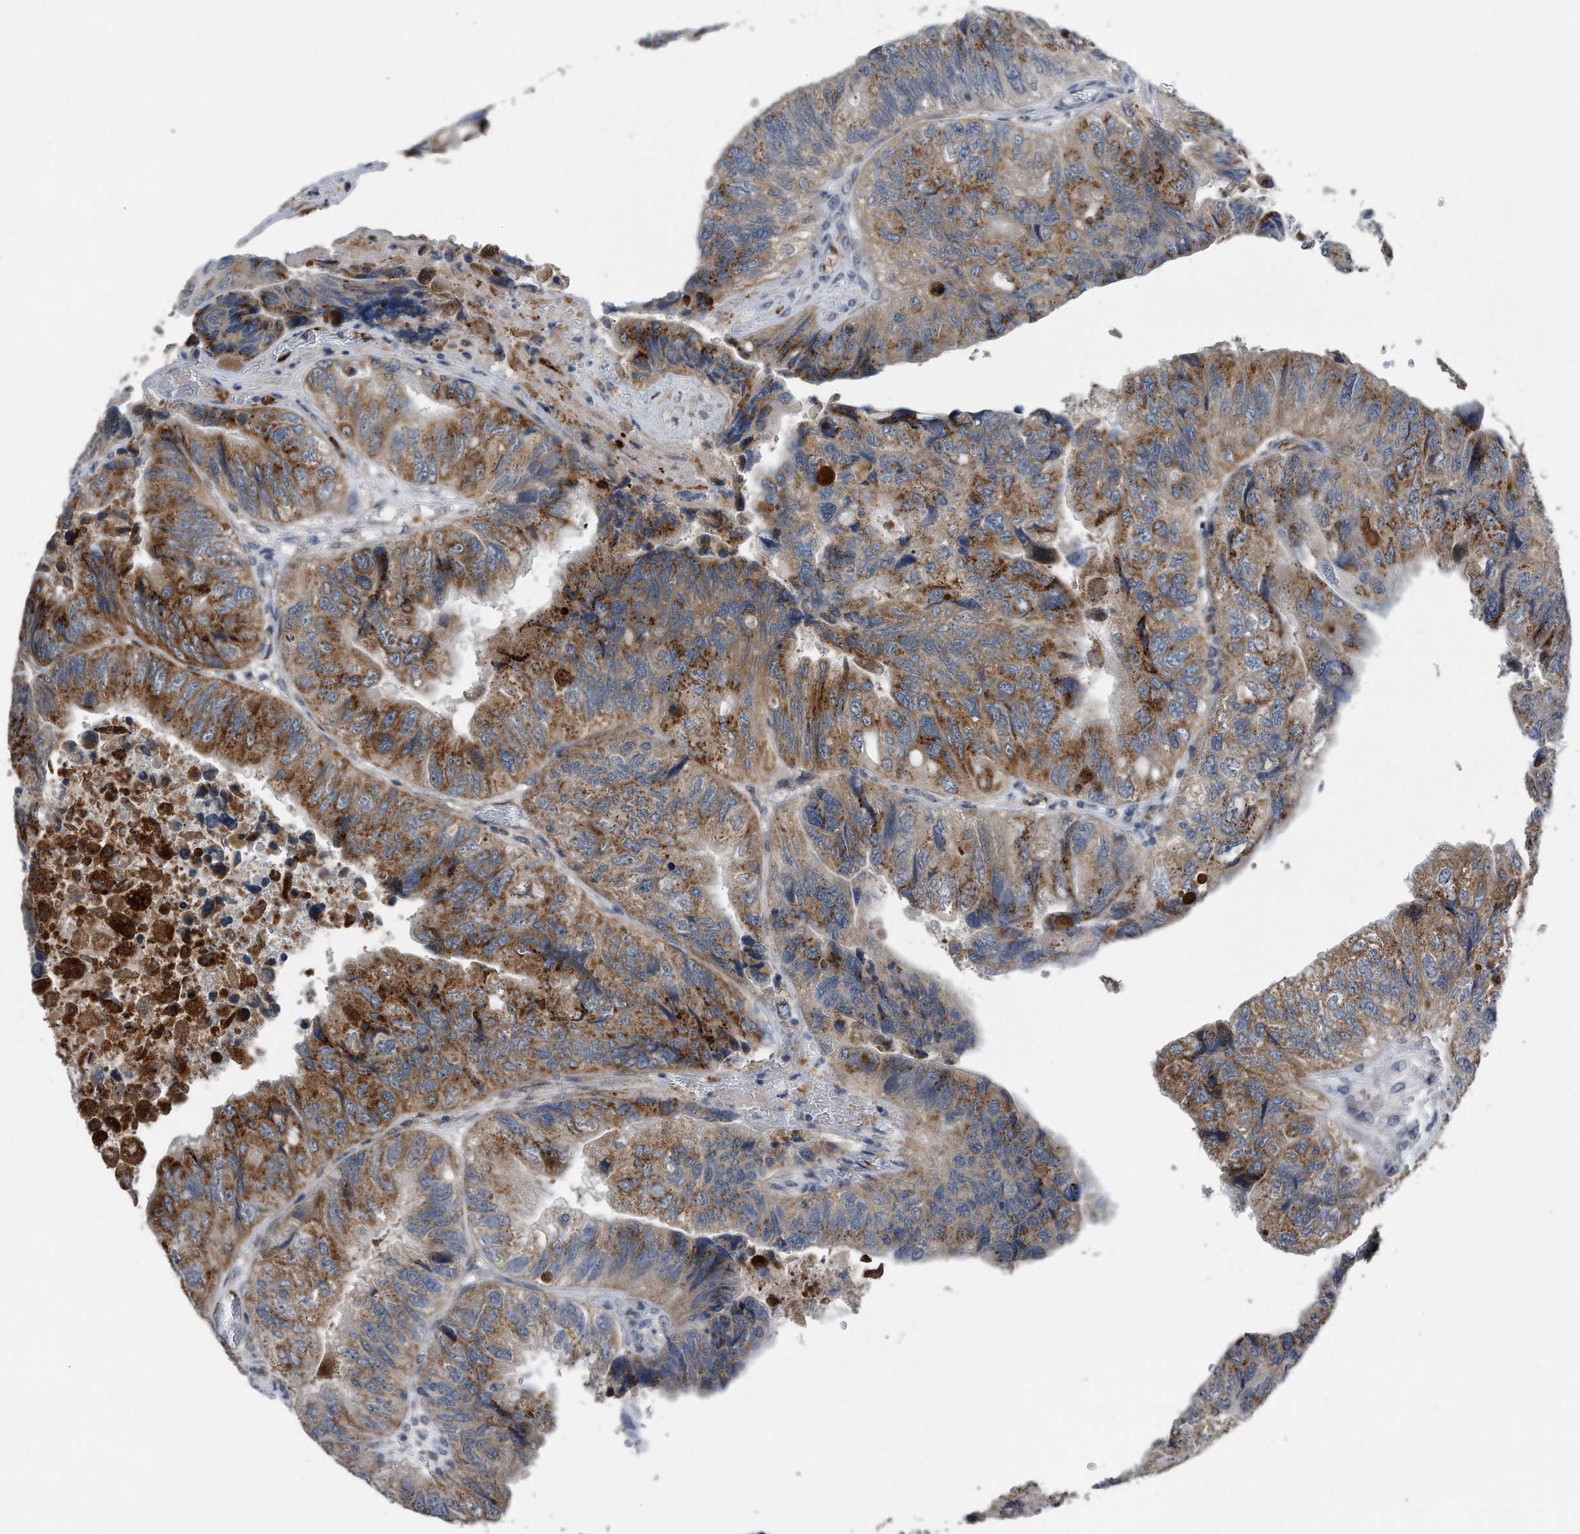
{"staining": {"intensity": "moderate", "quantity": ">75%", "location": "cytoplasmic/membranous"}, "tissue": "colorectal cancer", "cell_type": "Tumor cells", "image_type": "cancer", "snomed": [{"axis": "morphology", "description": "Adenocarcinoma, NOS"}, {"axis": "topography", "description": "Rectum"}], "caption": "Tumor cells reveal moderate cytoplasmic/membranous positivity in about >75% of cells in colorectal cancer (adenocarcinoma). Ihc stains the protein in brown and the nuclei are stained blue.", "gene": "LYRM4", "patient": {"sex": "male", "age": 63}}